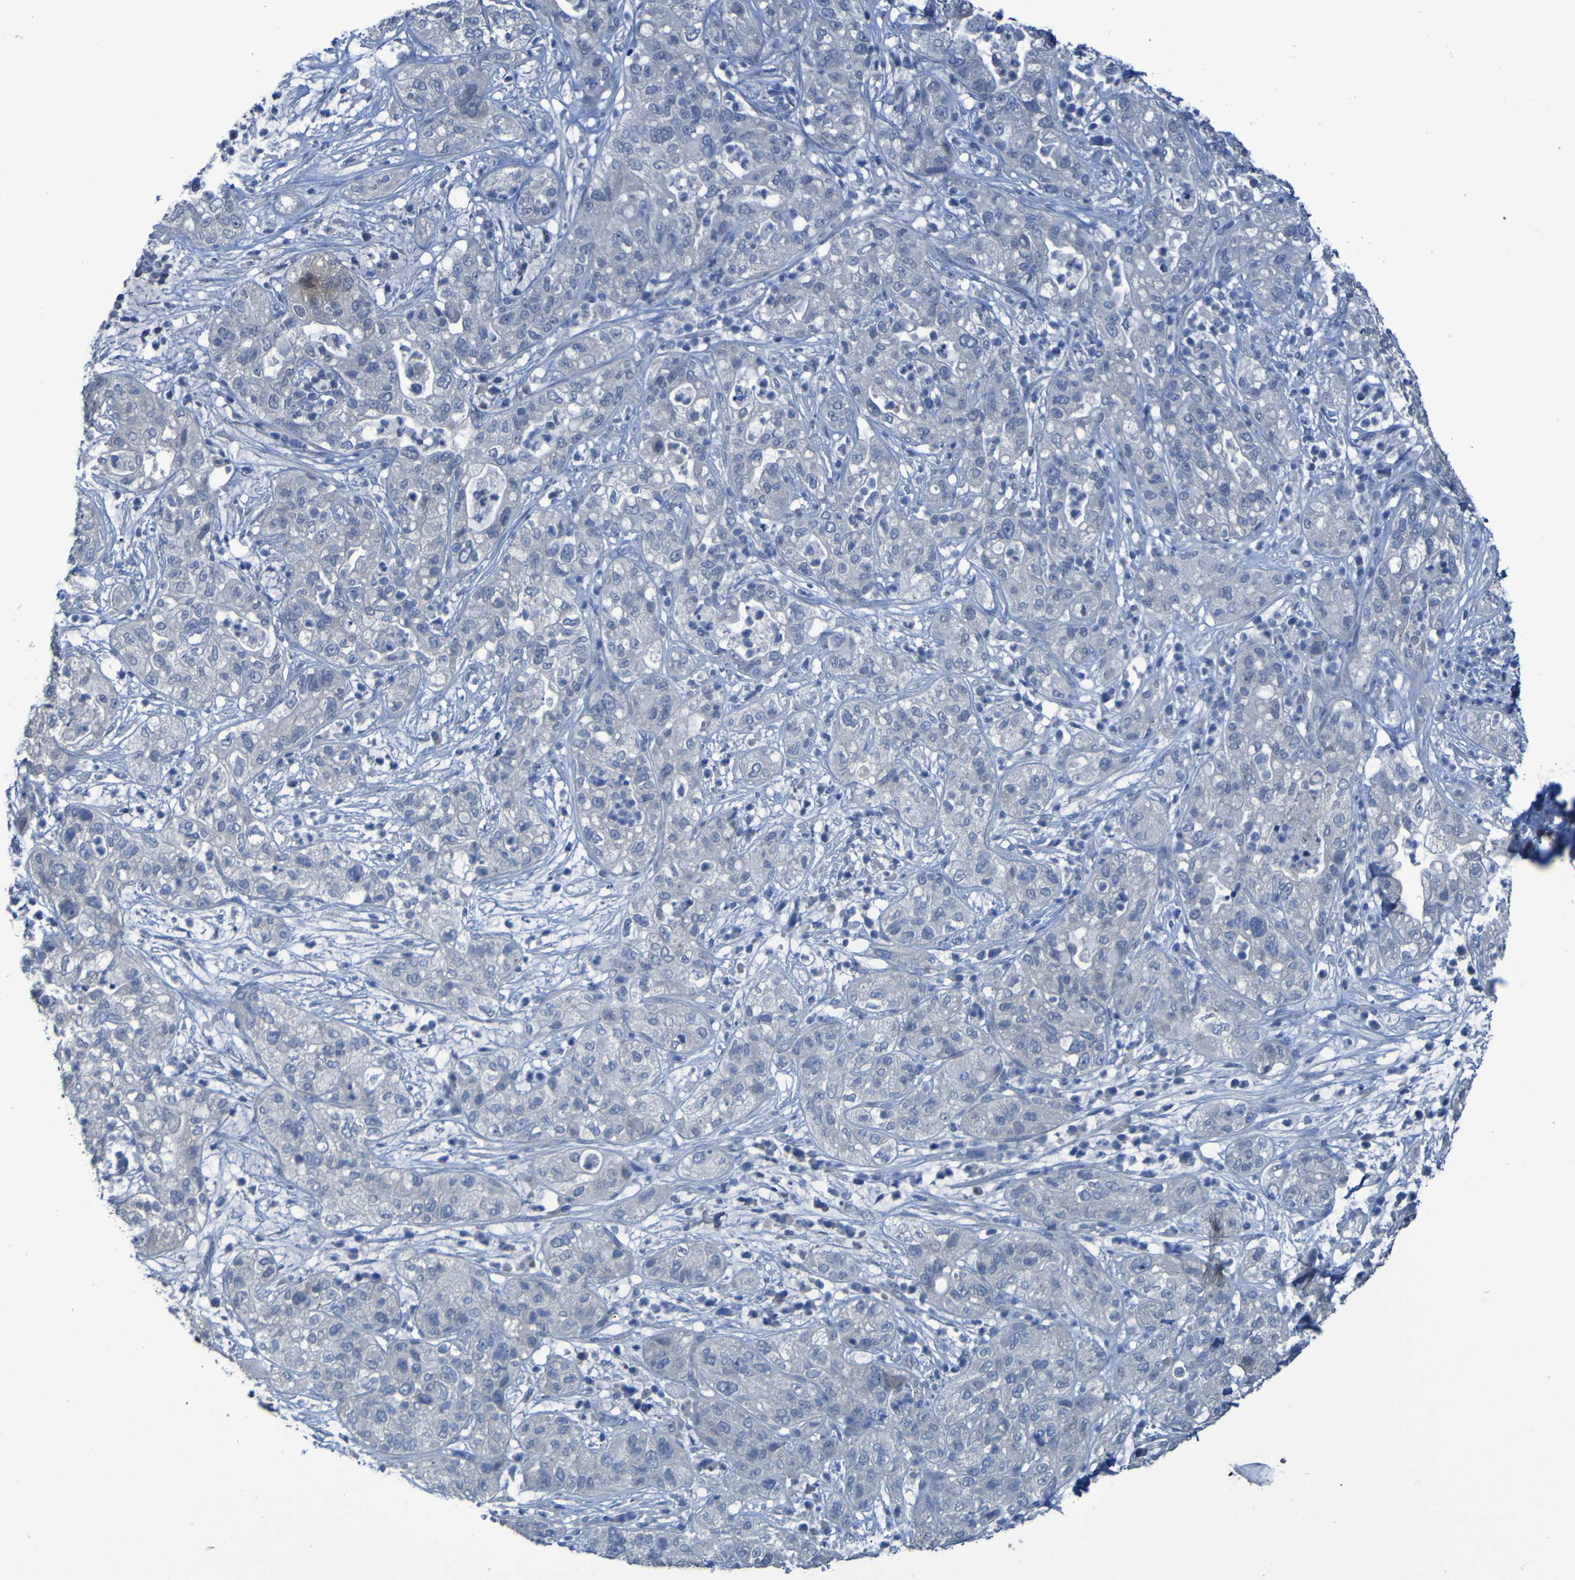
{"staining": {"intensity": "negative", "quantity": "none", "location": "none"}, "tissue": "pancreatic cancer", "cell_type": "Tumor cells", "image_type": "cancer", "snomed": [{"axis": "morphology", "description": "Adenocarcinoma, NOS"}, {"axis": "topography", "description": "Pancreas"}], "caption": "A micrograph of adenocarcinoma (pancreatic) stained for a protein reveals no brown staining in tumor cells.", "gene": "CLDN18", "patient": {"sex": "female", "age": 78}}